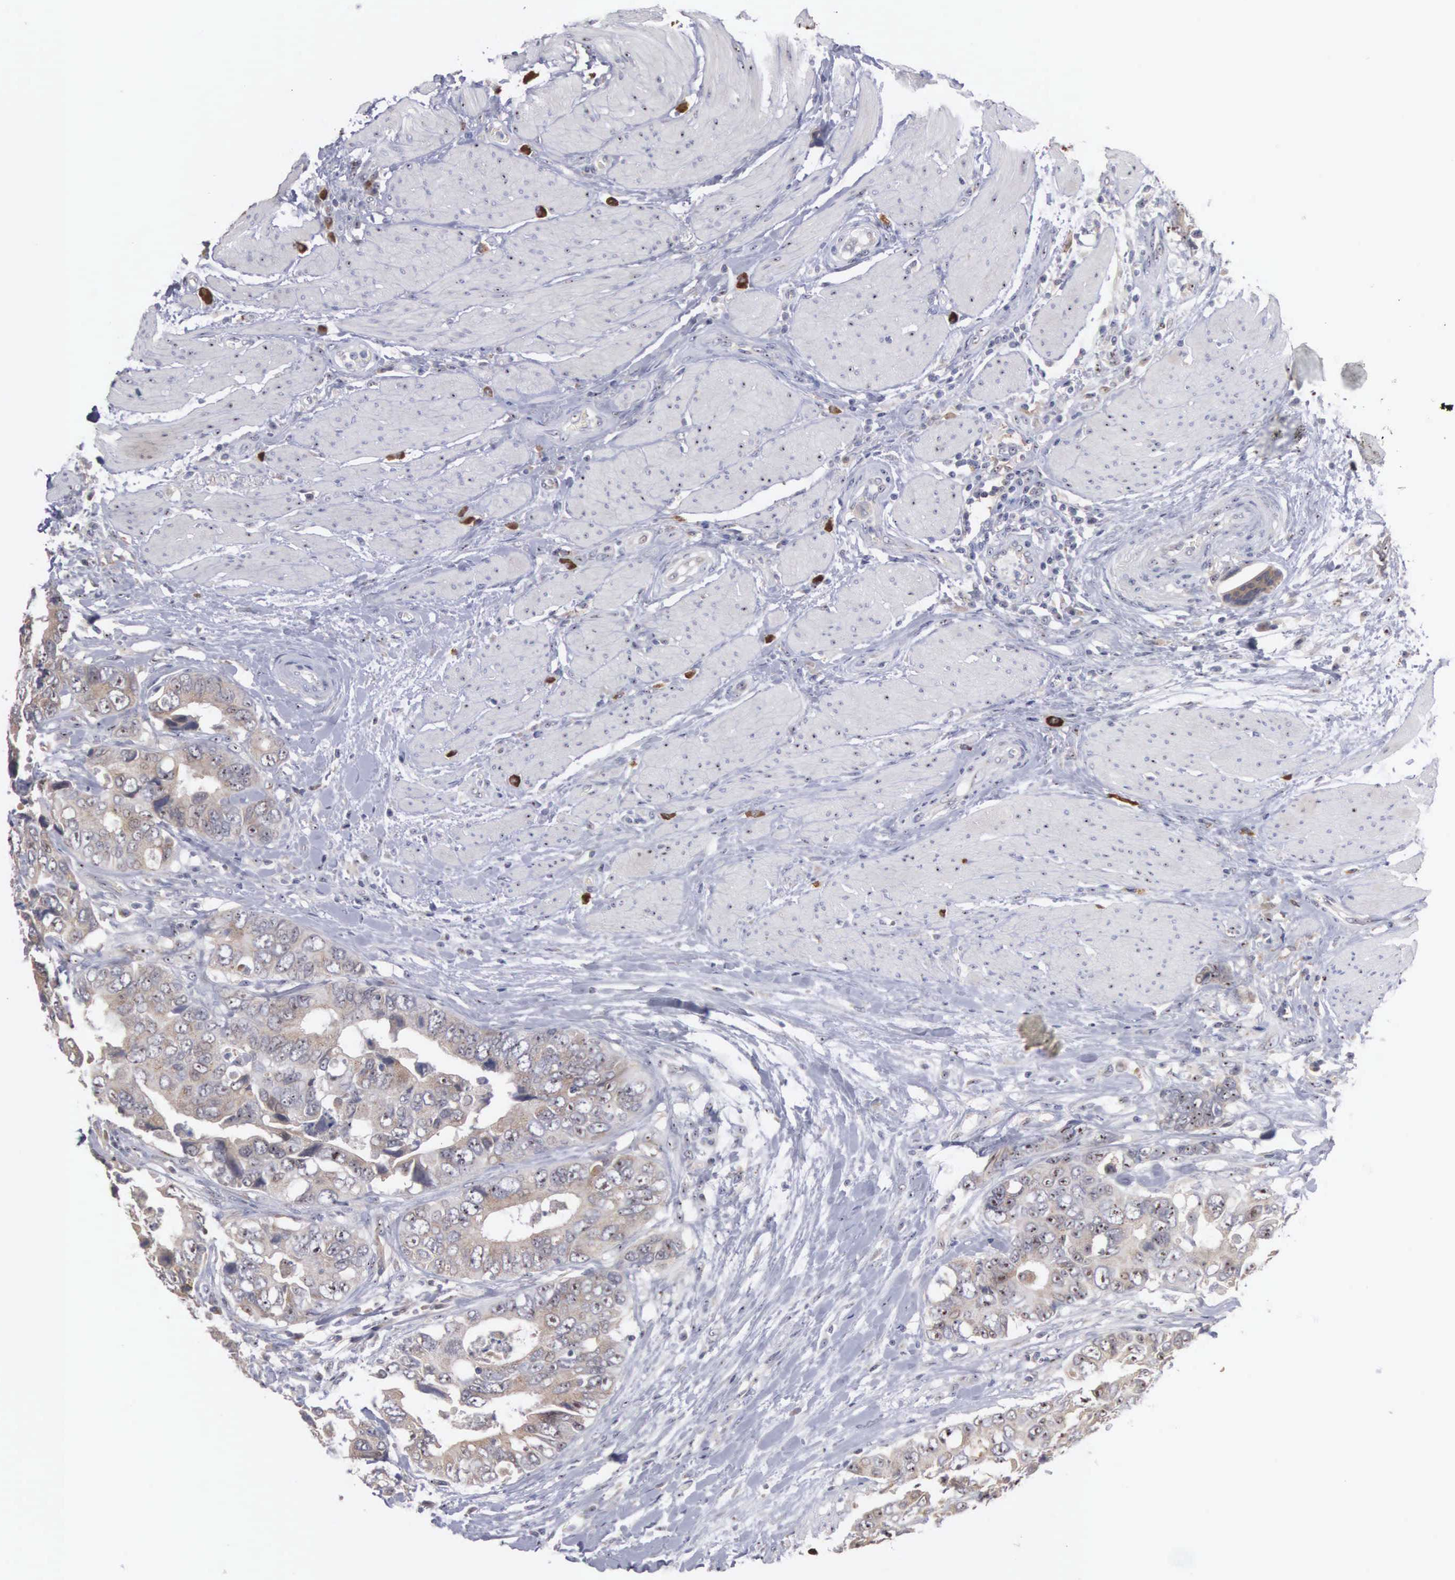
{"staining": {"intensity": "weak", "quantity": ">75%", "location": "cytoplasmic/membranous"}, "tissue": "colorectal cancer", "cell_type": "Tumor cells", "image_type": "cancer", "snomed": [{"axis": "morphology", "description": "Adenocarcinoma, NOS"}, {"axis": "topography", "description": "Rectum"}], "caption": "An immunohistochemistry histopathology image of tumor tissue is shown. Protein staining in brown shows weak cytoplasmic/membranous positivity in adenocarcinoma (colorectal) within tumor cells.", "gene": "AMN", "patient": {"sex": "female", "age": 67}}